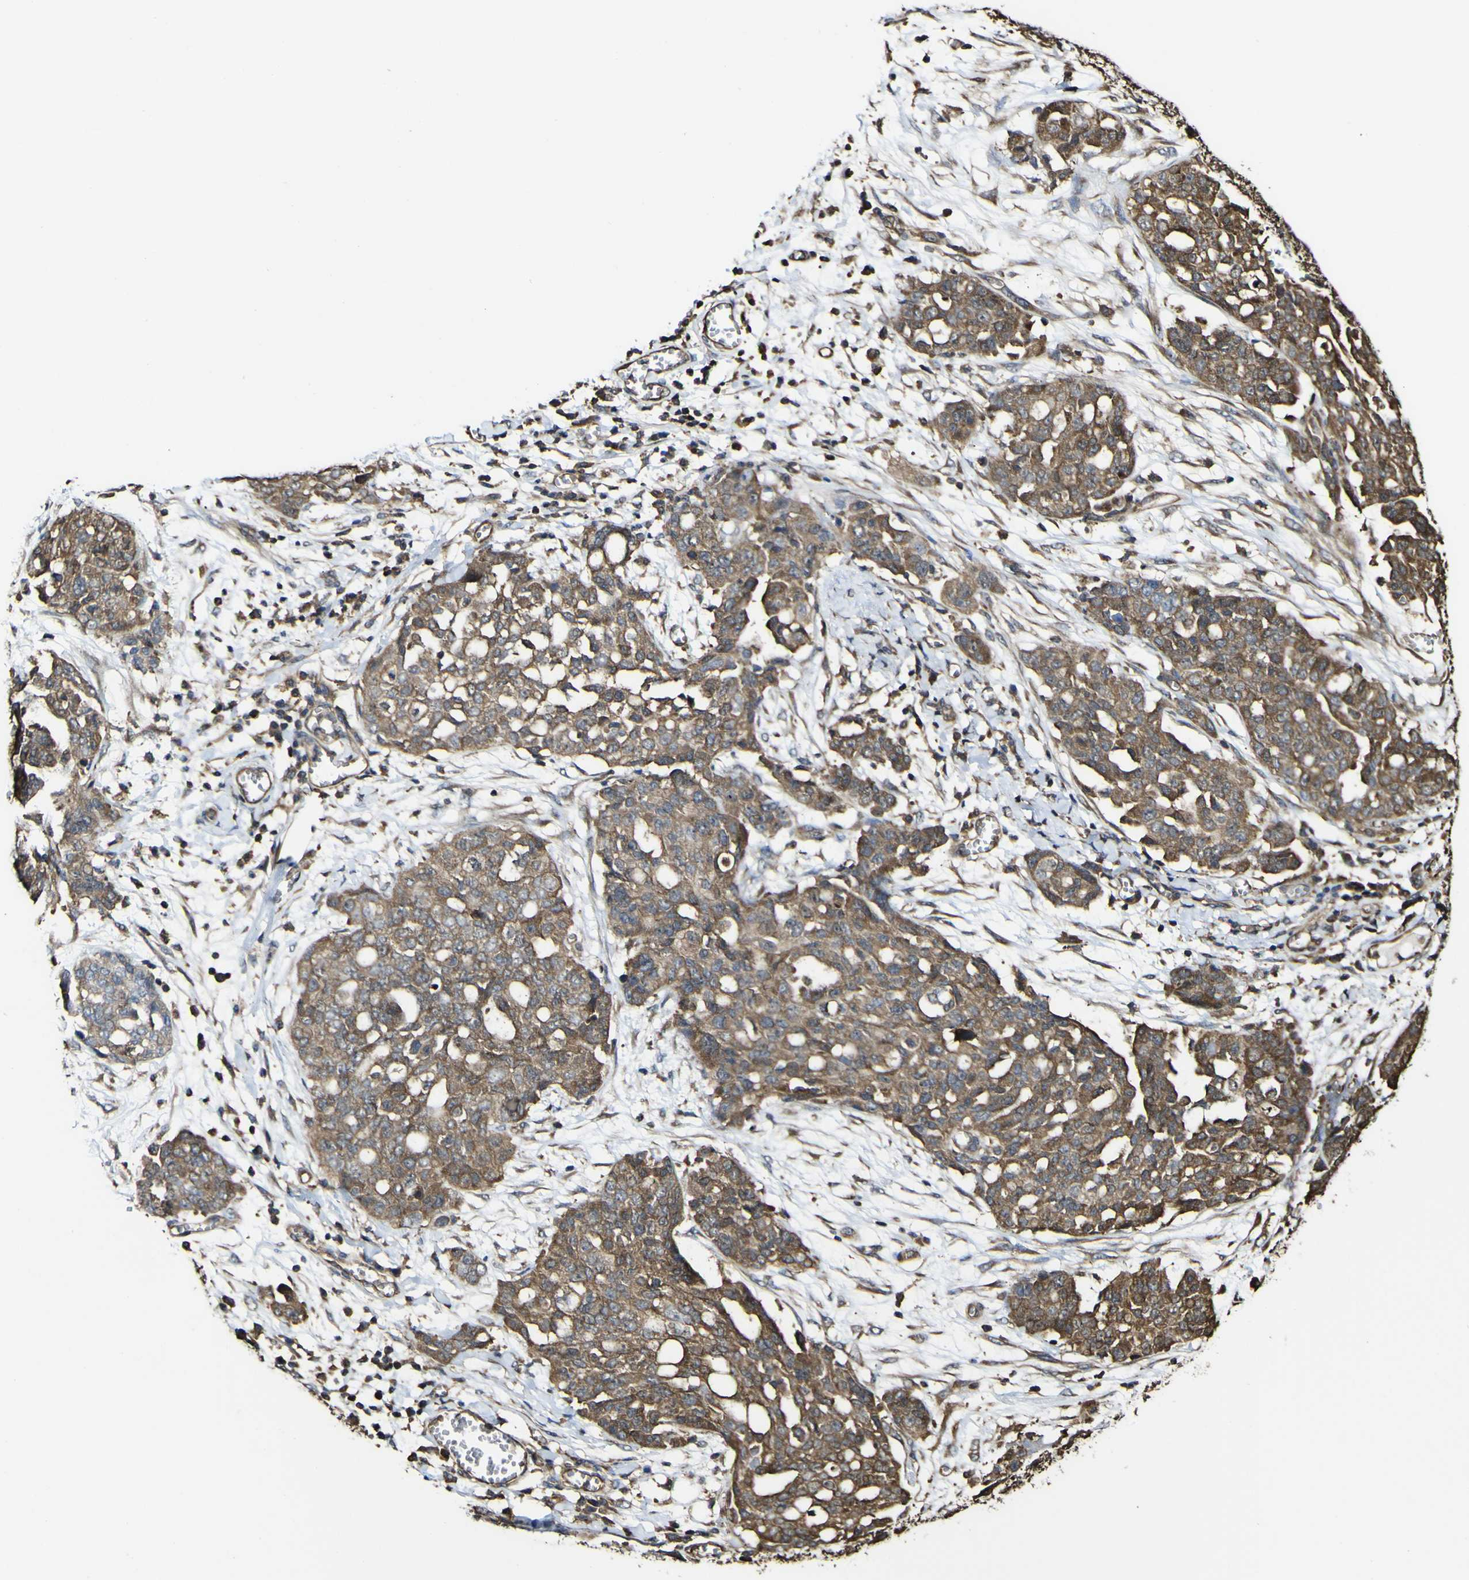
{"staining": {"intensity": "moderate", "quantity": ">75%", "location": "cytoplasmic/membranous"}, "tissue": "ovarian cancer", "cell_type": "Tumor cells", "image_type": "cancer", "snomed": [{"axis": "morphology", "description": "Cystadenocarcinoma, serous, NOS"}, {"axis": "topography", "description": "Soft tissue"}, {"axis": "topography", "description": "Ovary"}], "caption": "The micrograph exhibits a brown stain indicating the presence of a protein in the cytoplasmic/membranous of tumor cells in serous cystadenocarcinoma (ovarian). (Brightfield microscopy of DAB IHC at high magnification).", "gene": "PTPRR", "patient": {"sex": "female", "age": 57}}